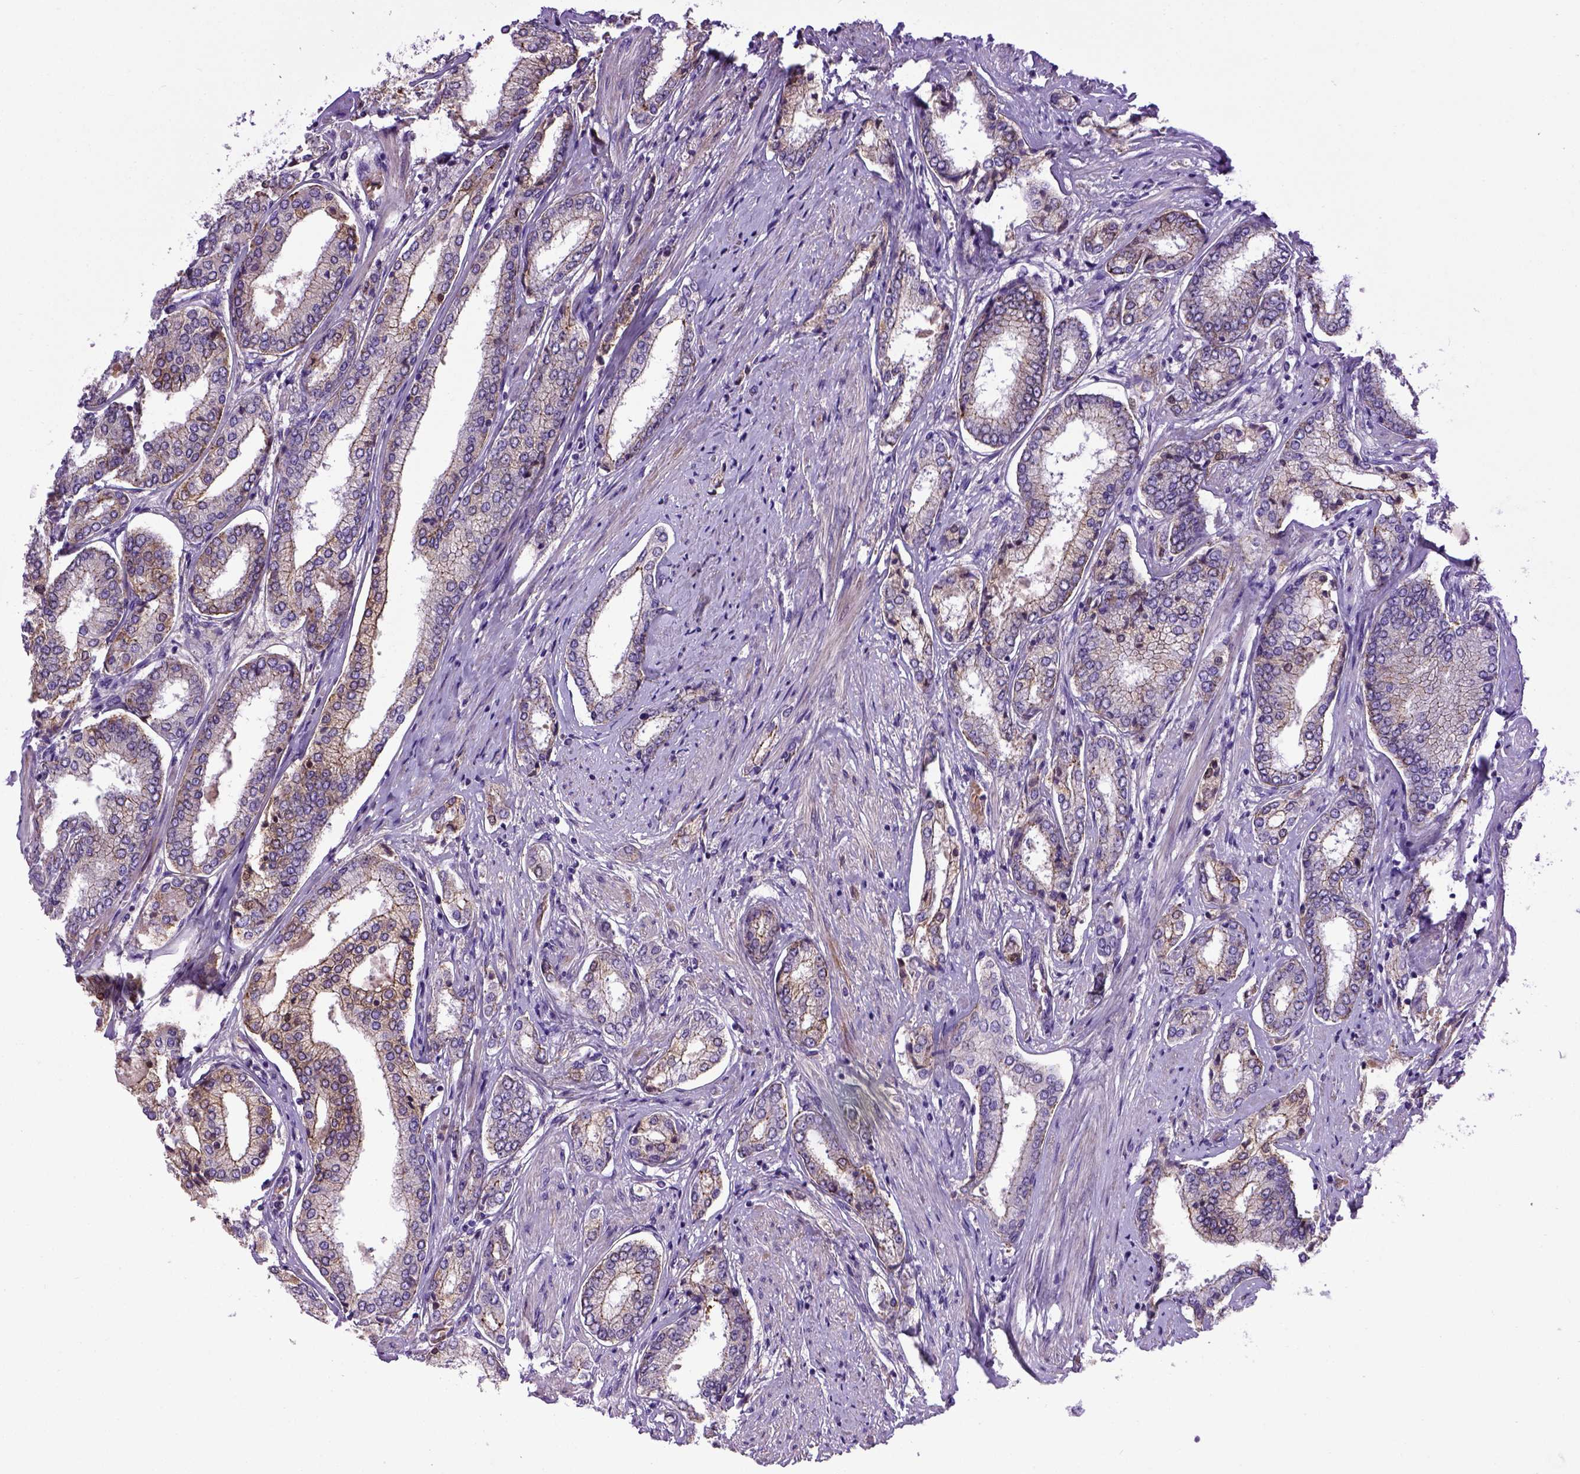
{"staining": {"intensity": "moderate", "quantity": "<25%", "location": "cytoplasmic/membranous"}, "tissue": "prostate cancer", "cell_type": "Tumor cells", "image_type": "cancer", "snomed": [{"axis": "morphology", "description": "Adenocarcinoma, NOS"}, {"axis": "topography", "description": "Prostate"}], "caption": "High-magnification brightfield microscopy of adenocarcinoma (prostate) stained with DAB (3,3'-diaminobenzidine) (brown) and counterstained with hematoxylin (blue). tumor cells exhibit moderate cytoplasmic/membranous positivity is appreciated in approximately<25% of cells.", "gene": "CDH1", "patient": {"sex": "male", "age": 63}}